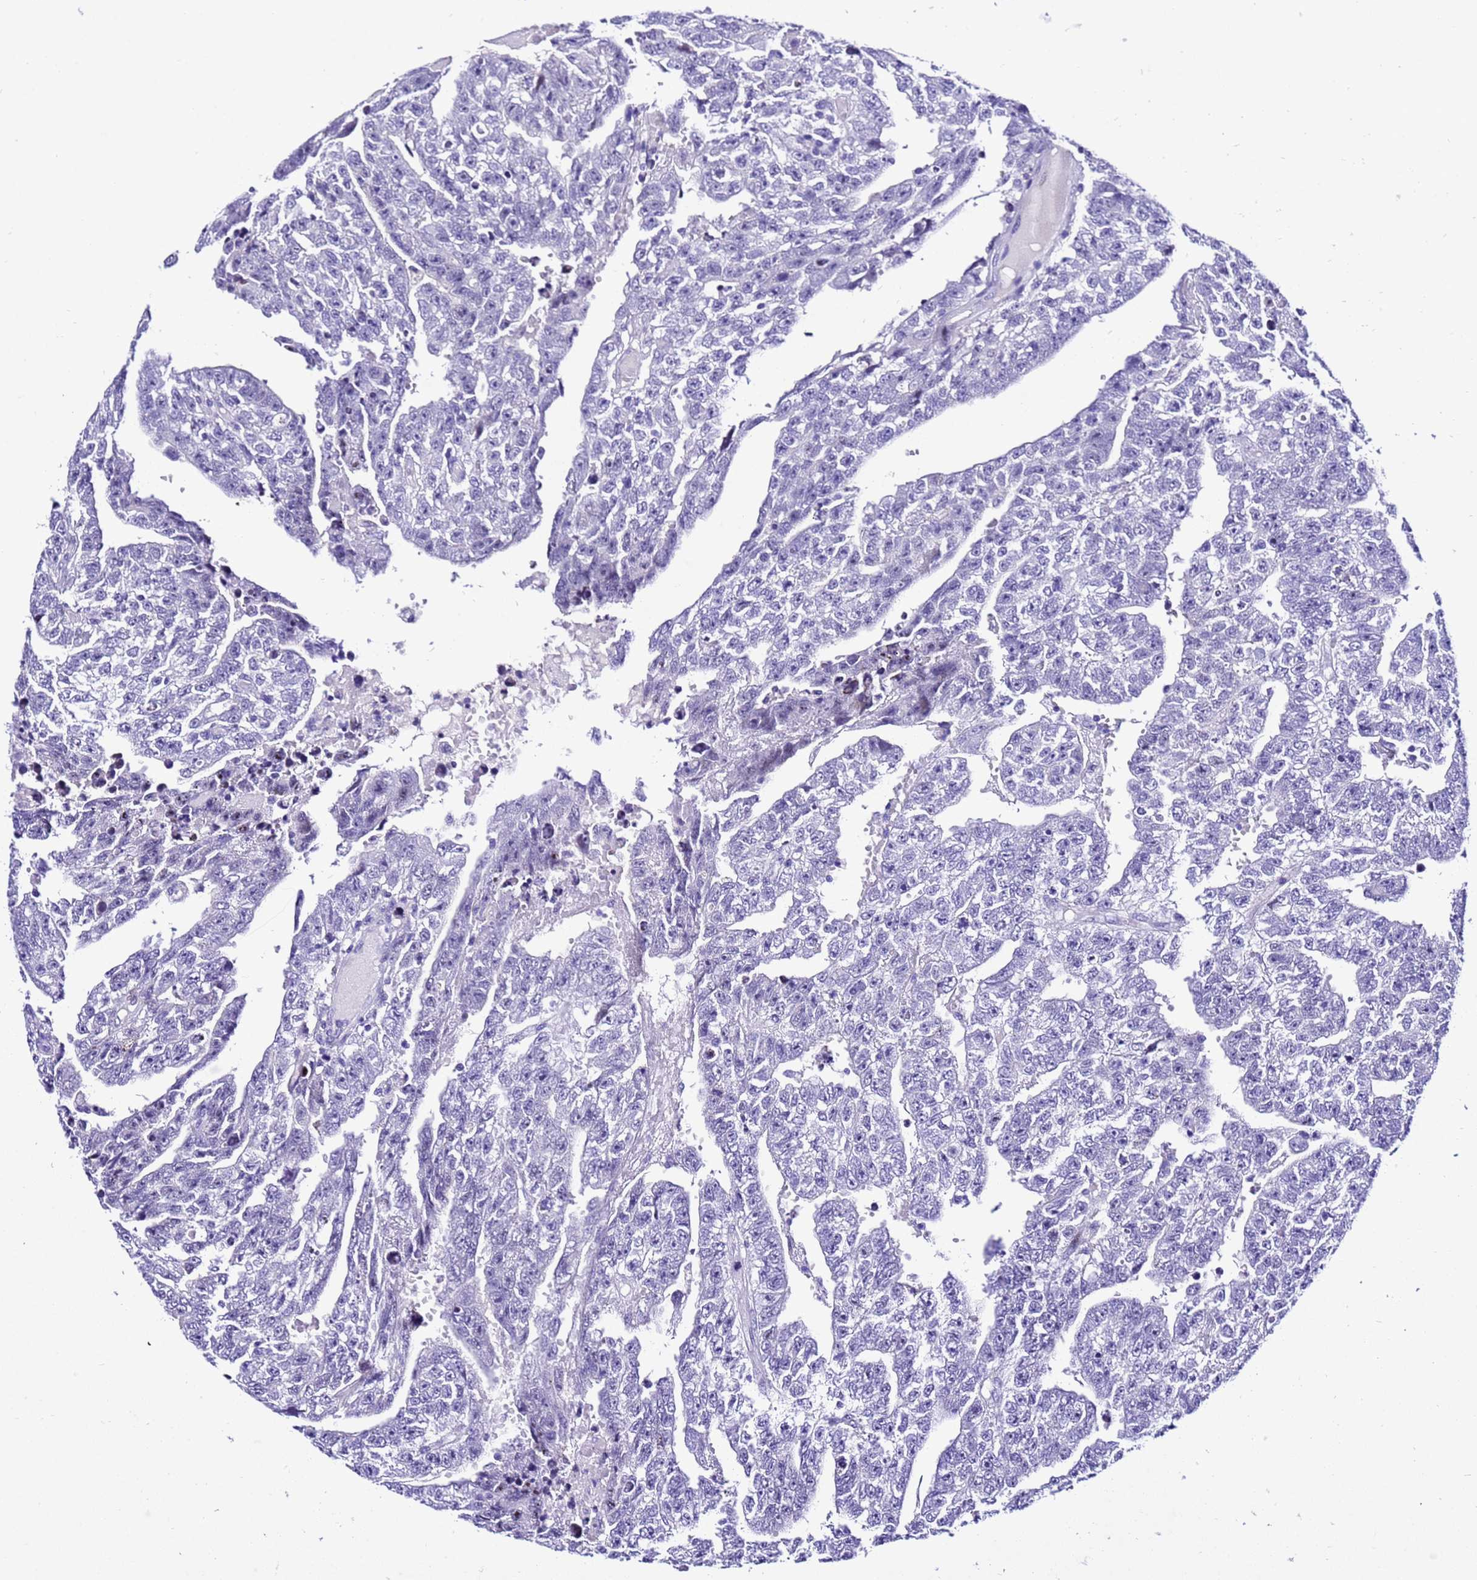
{"staining": {"intensity": "negative", "quantity": "none", "location": "none"}, "tissue": "testis cancer", "cell_type": "Tumor cells", "image_type": "cancer", "snomed": [{"axis": "morphology", "description": "Carcinoma, Embryonal, NOS"}, {"axis": "topography", "description": "Testis"}], "caption": "Testis embryonal carcinoma was stained to show a protein in brown. There is no significant staining in tumor cells. (DAB (3,3'-diaminobenzidine) immunohistochemistry with hematoxylin counter stain).", "gene": "ZNF417", "patient": {"sex": "male", "age": 25}}